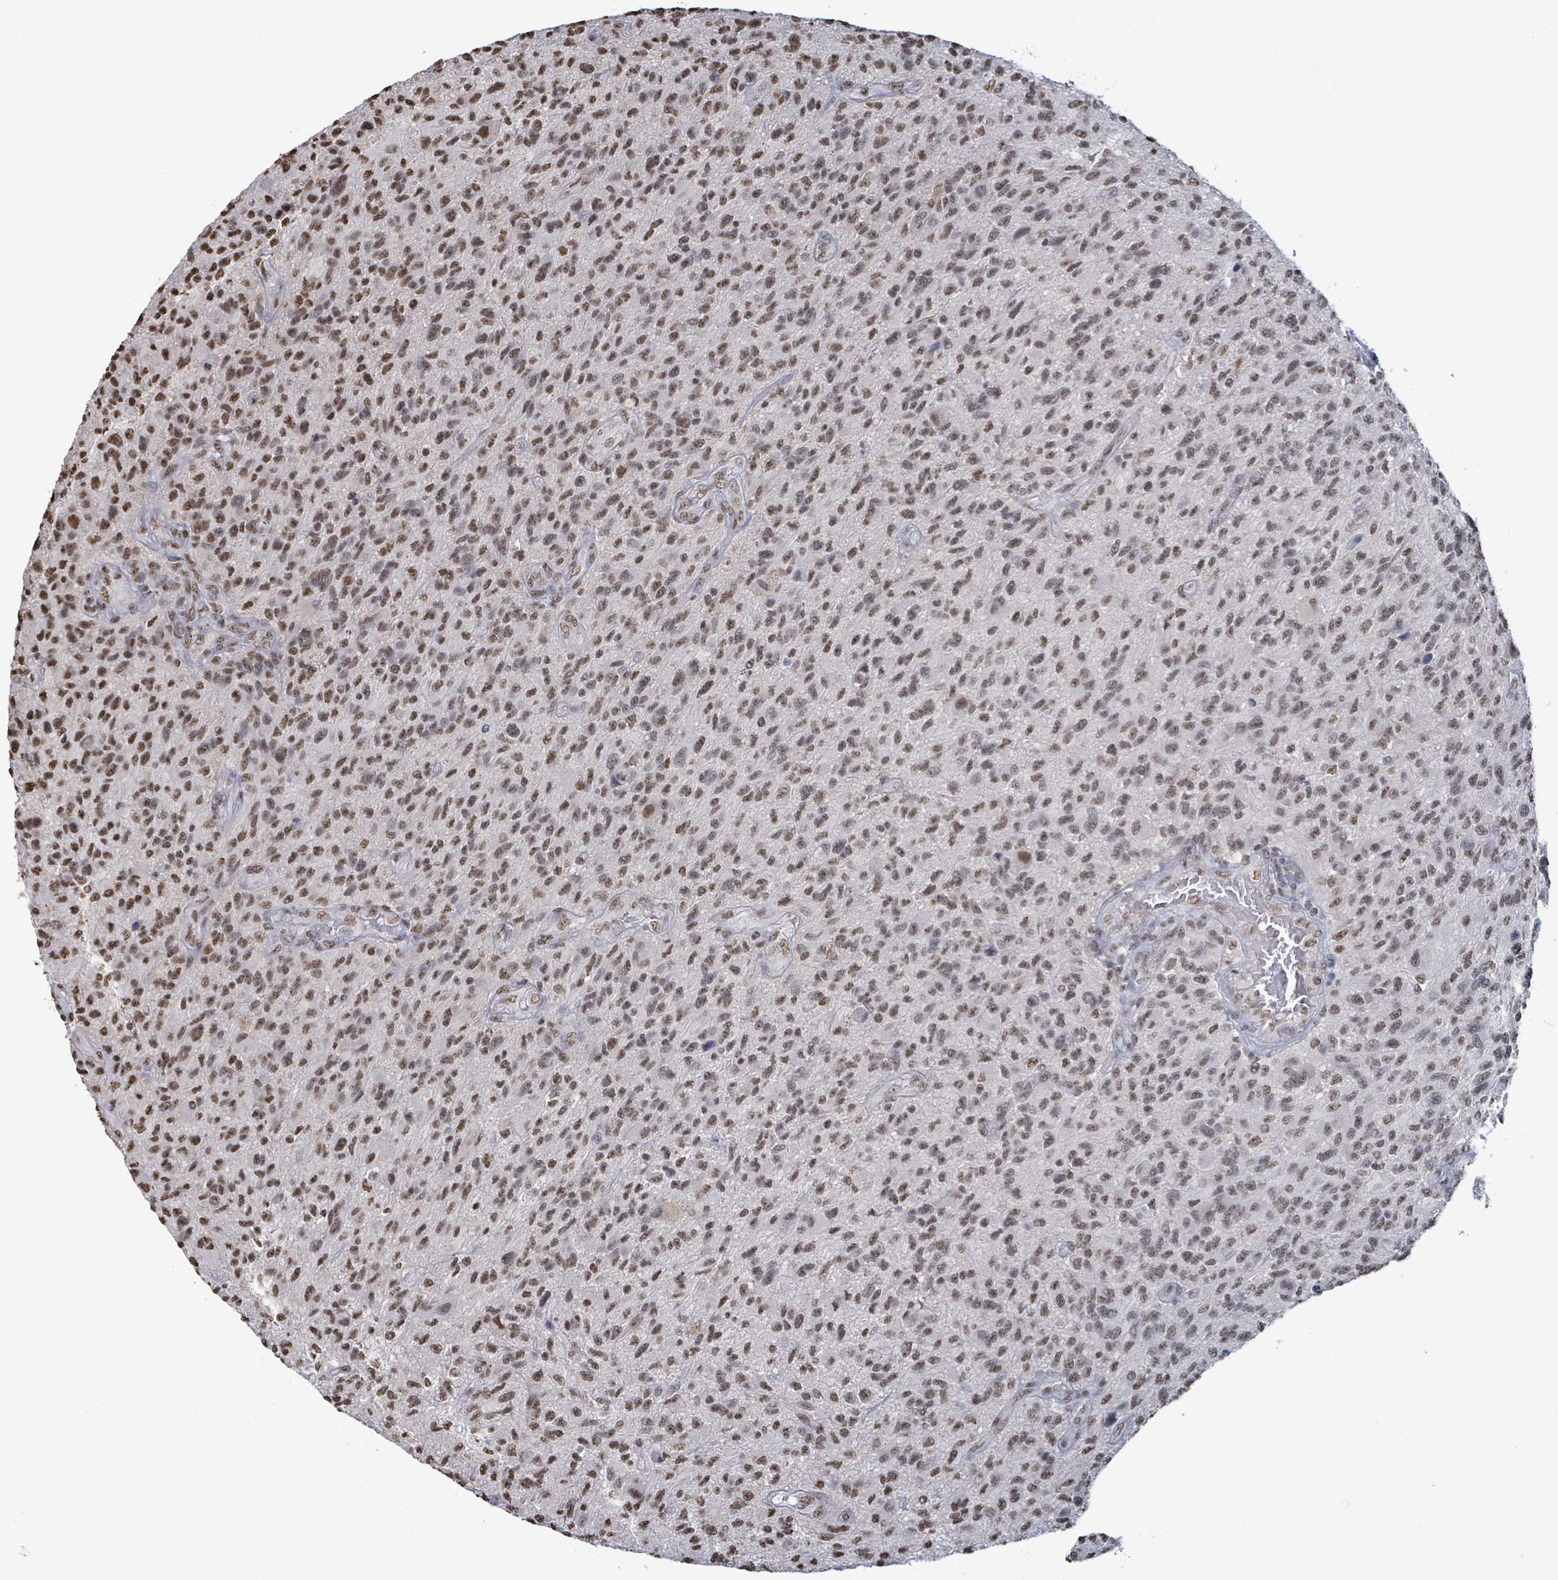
{"staining": {"intensity": "moderate", "quantity": ">75%", "location": "nuclear"}, "tissue": "glioma", "cell_type": "Tumor cells", "image_type": "cancer", "snomed": [{"axis": "morphology", "description": "Glioma, malignant, High grade"}, {"axis": "topography", "description": "Brain"}], "caption": "The immunohistochemical stain labels moderate nuclear positivity in tumor cells of malignant high-grade glioma tissue.", "gene": "SAMD14", "patient": {"sex": "male", "age": 47}}